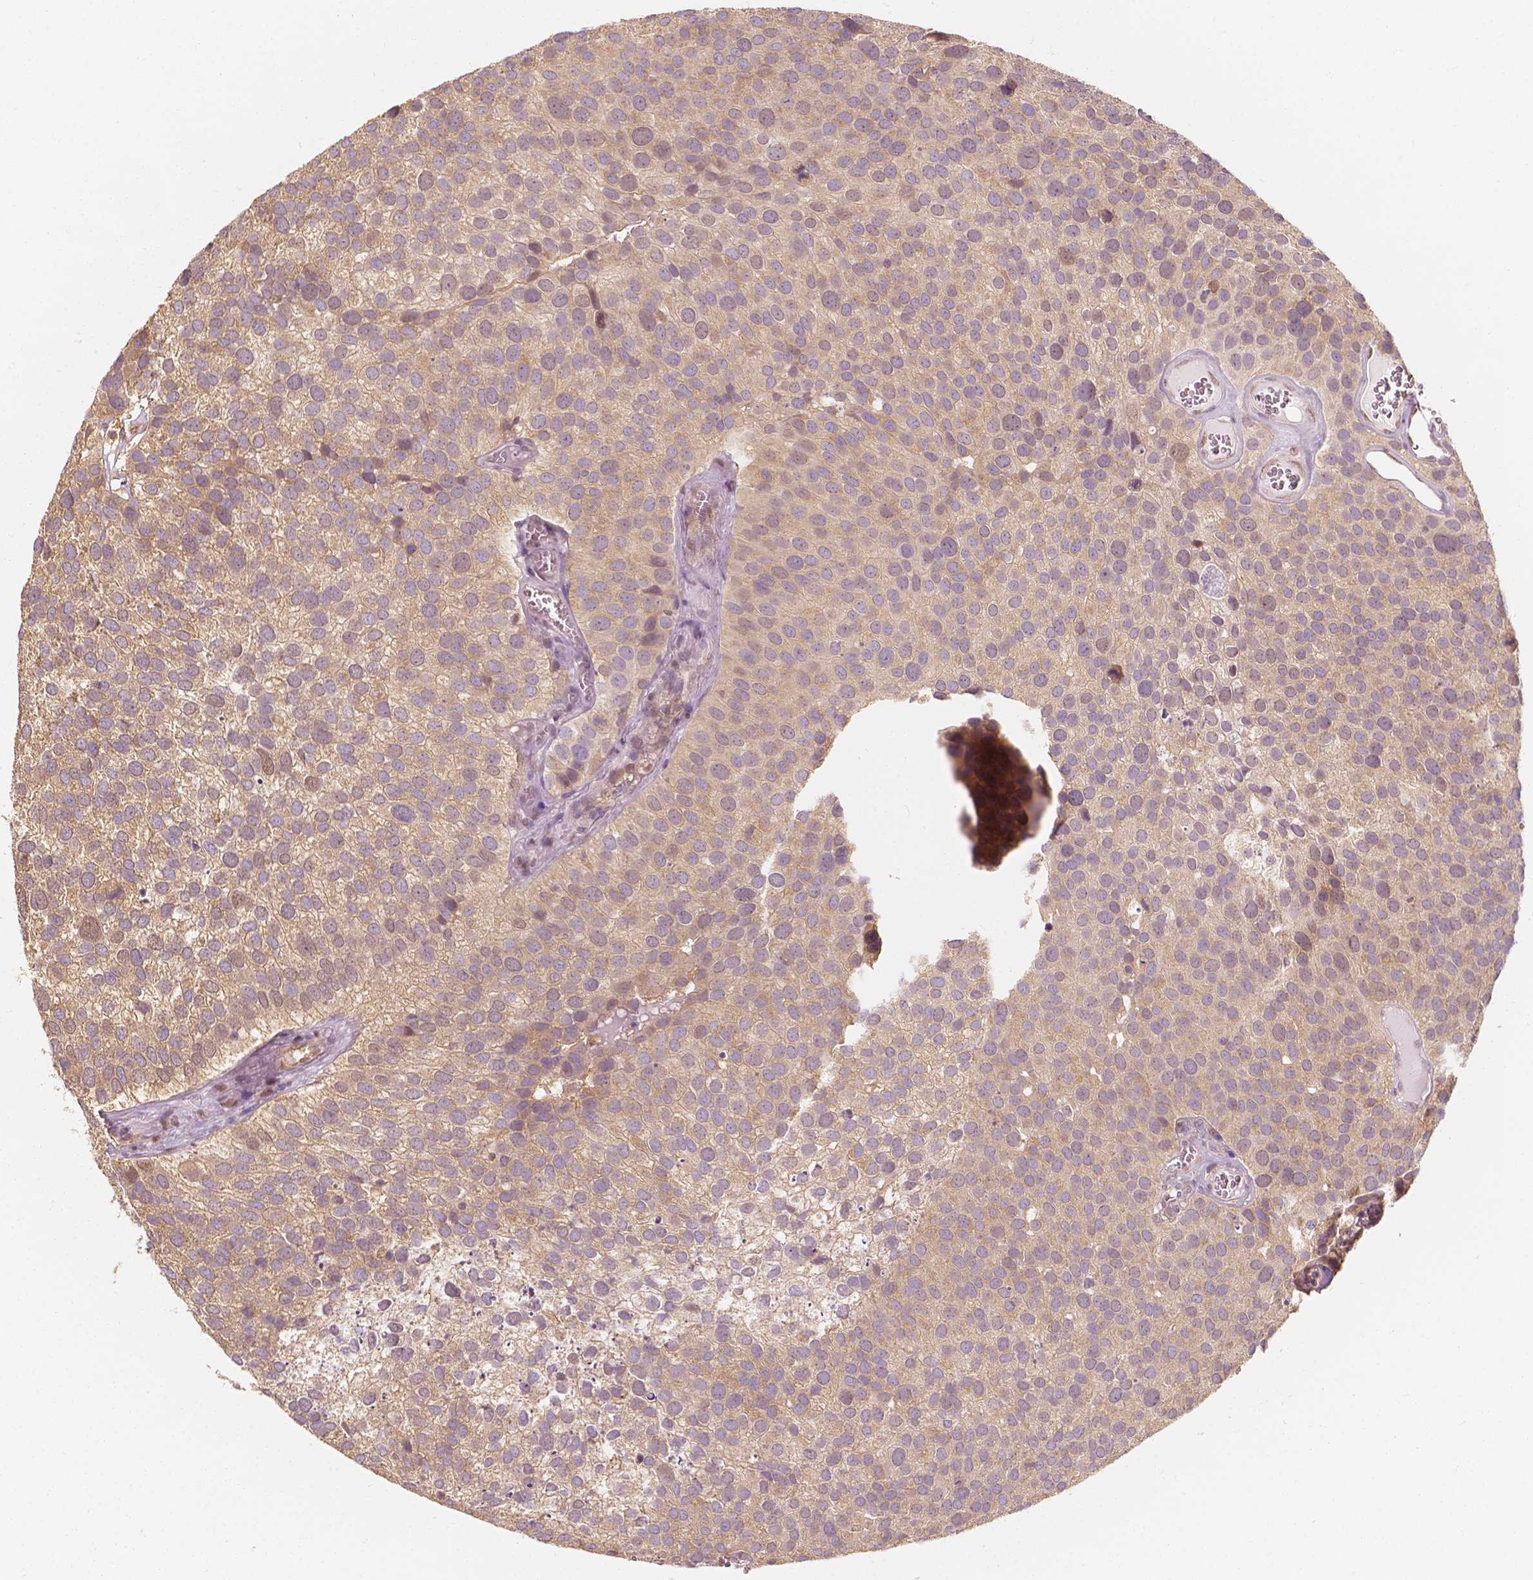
{"staining": {"intensity": "weak", "quantity": "25%-75%", "location": "cytoplasmic/membranous"}, "tissue": "urothelial cancer", "cell_type": "Tumor cells", "image_type": "cancer", "snomed": [{"axis": "morphology", "description": "Urothelial carcinoma, Low grade"}, {"axis": "topography", "description": "Urinary bladder"}], "caption": "Approximately 25%-75% of tumor cells in urothelial cancer demonstrate weak cytoplasmic/membranous protein staining as visualized by brown immunohistochemical staining.", "gene": "TBC1D17", "patient": {"sex": "female", "age": 69}}